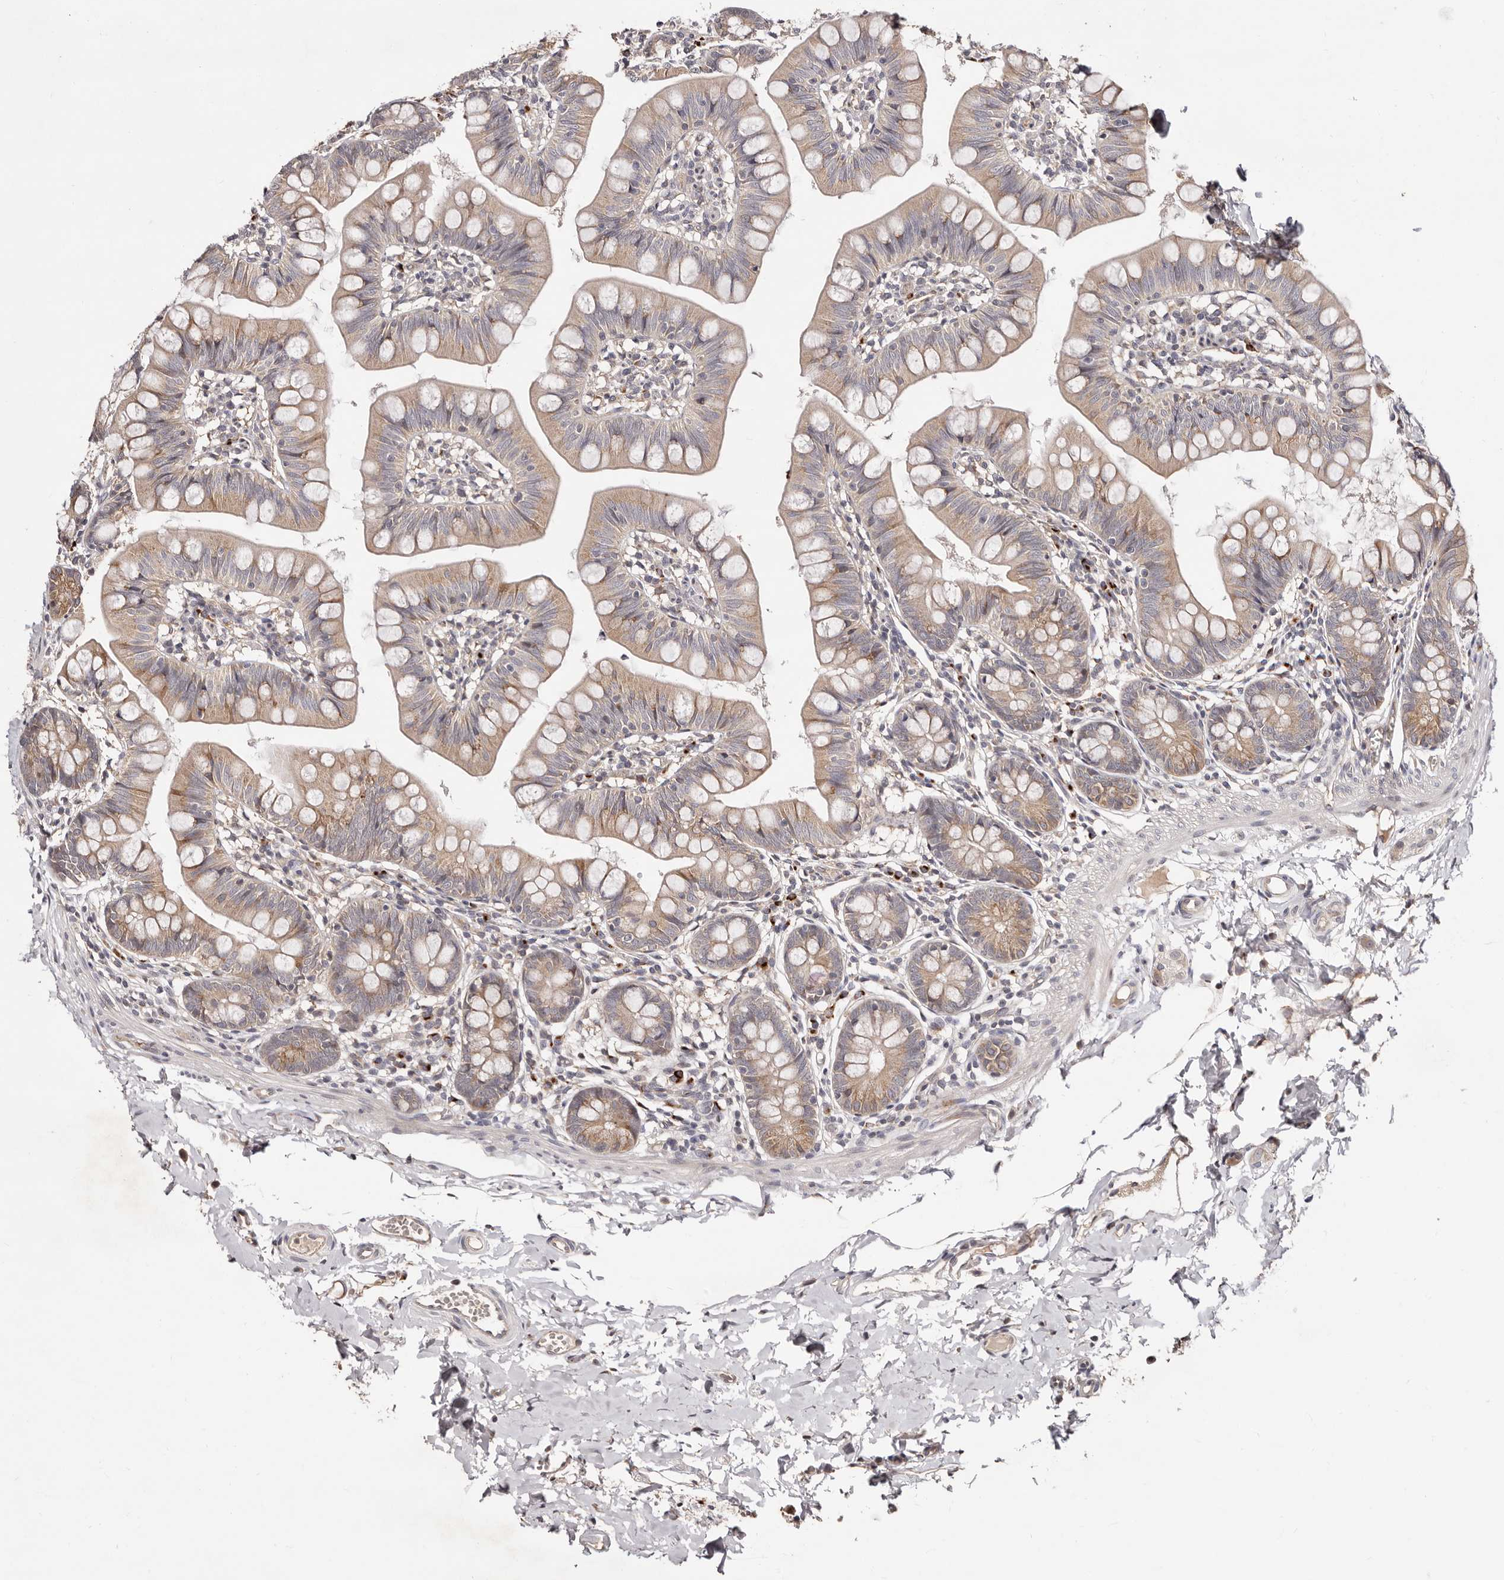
{"staining": {"intensity": "moderate", "quantity": "25%-75%", "location": "cytoplasmic/membranous"}, "tissue": "small intestine", "cell_type": "Glandular cells", "image_type": "normal", "snomed": [{"axis": "morphology", "description": "Normal tissue, NOS"}, {"axis": "topography", "description": "Small intestine"}], "caption": "IHC histopathology image of benign human small intestine stained for a protein (brown), which reveals medium levels of moderate cytoplasmic/membranous expression in about 25%-75% of glandular cells.", "gene": "DACT2", "patient": {"sex": "male", "age": 7}}